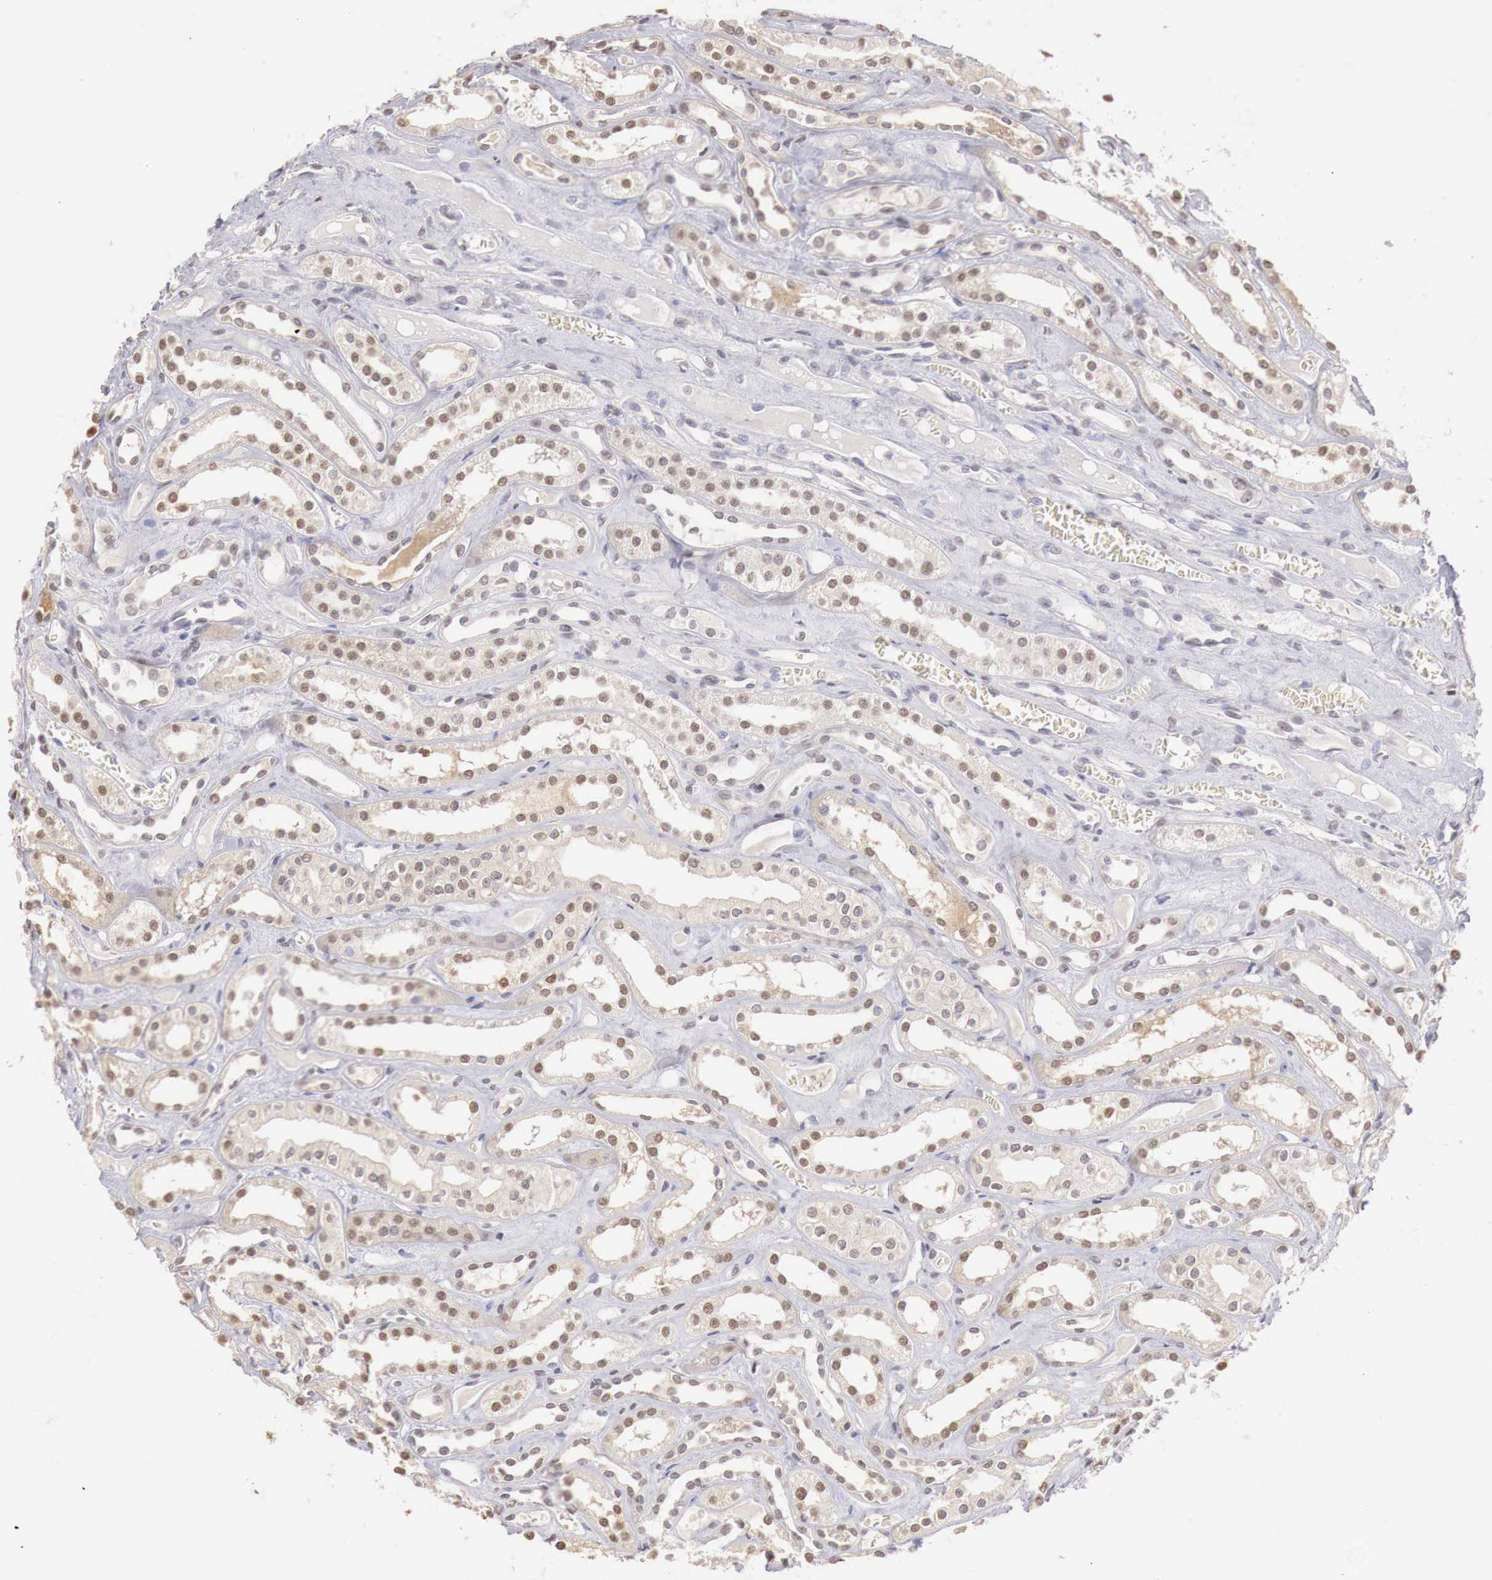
{"staining": {"intensity": "moderate", "quantity": "<25%", "location": "nuclear"}, "tissue": "kidney", "cell_type": "Cells in glomeruli", "image_type": "normal", "snomed": [{"axis": "morphology", "description": "Normal tissue, NOS"}, {"axis": "topography", "description": "Kidney"}], "caption": "A brown stain highlights moderate nuclear positivity of a protein in cells in glomeruli of normal human kidney. Nuclei are stained in blue.", "gene": "UBA1", "patient": {"sex": "female", "age": 52}}